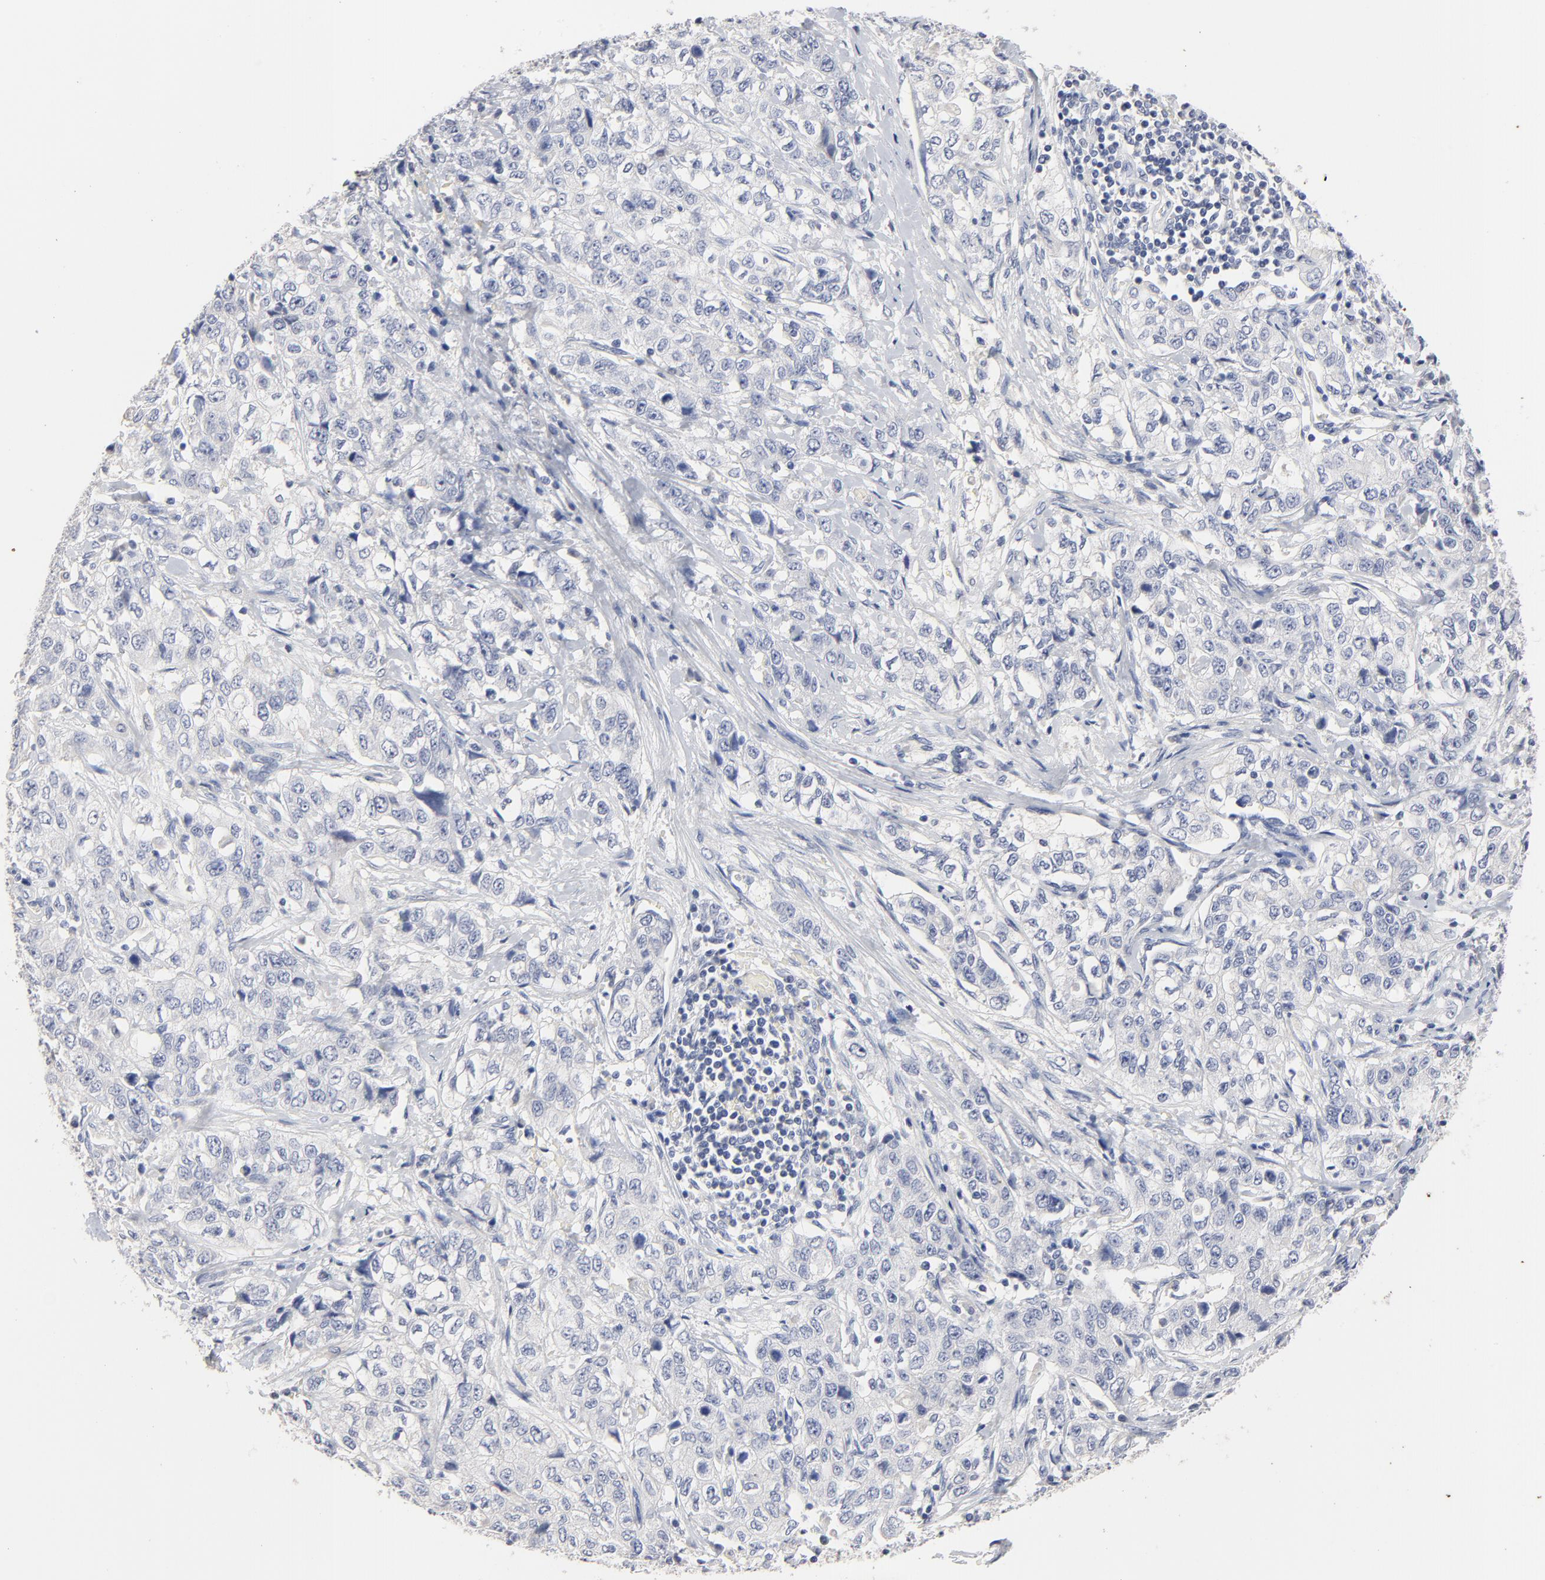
{"staining": {"intensity": "negative", "quantity": "none", "location": "none"}, "tissue": "stomach cancer", "cell_type": "Tumor cells", "image_type": "cancer", "snomed": [{"axis": "morphology", "description": "Adenocarcinoma, NOS"}, {"axis": "topography", "description": "Stomach"}], "caption": "Immunohistochemical staining of human stomach cancer exhibits no significant expression in tumor cells. Nuclei are stained in blue.", "gene": "AADAC", "patient": {"sex": "male", "age": 48}}